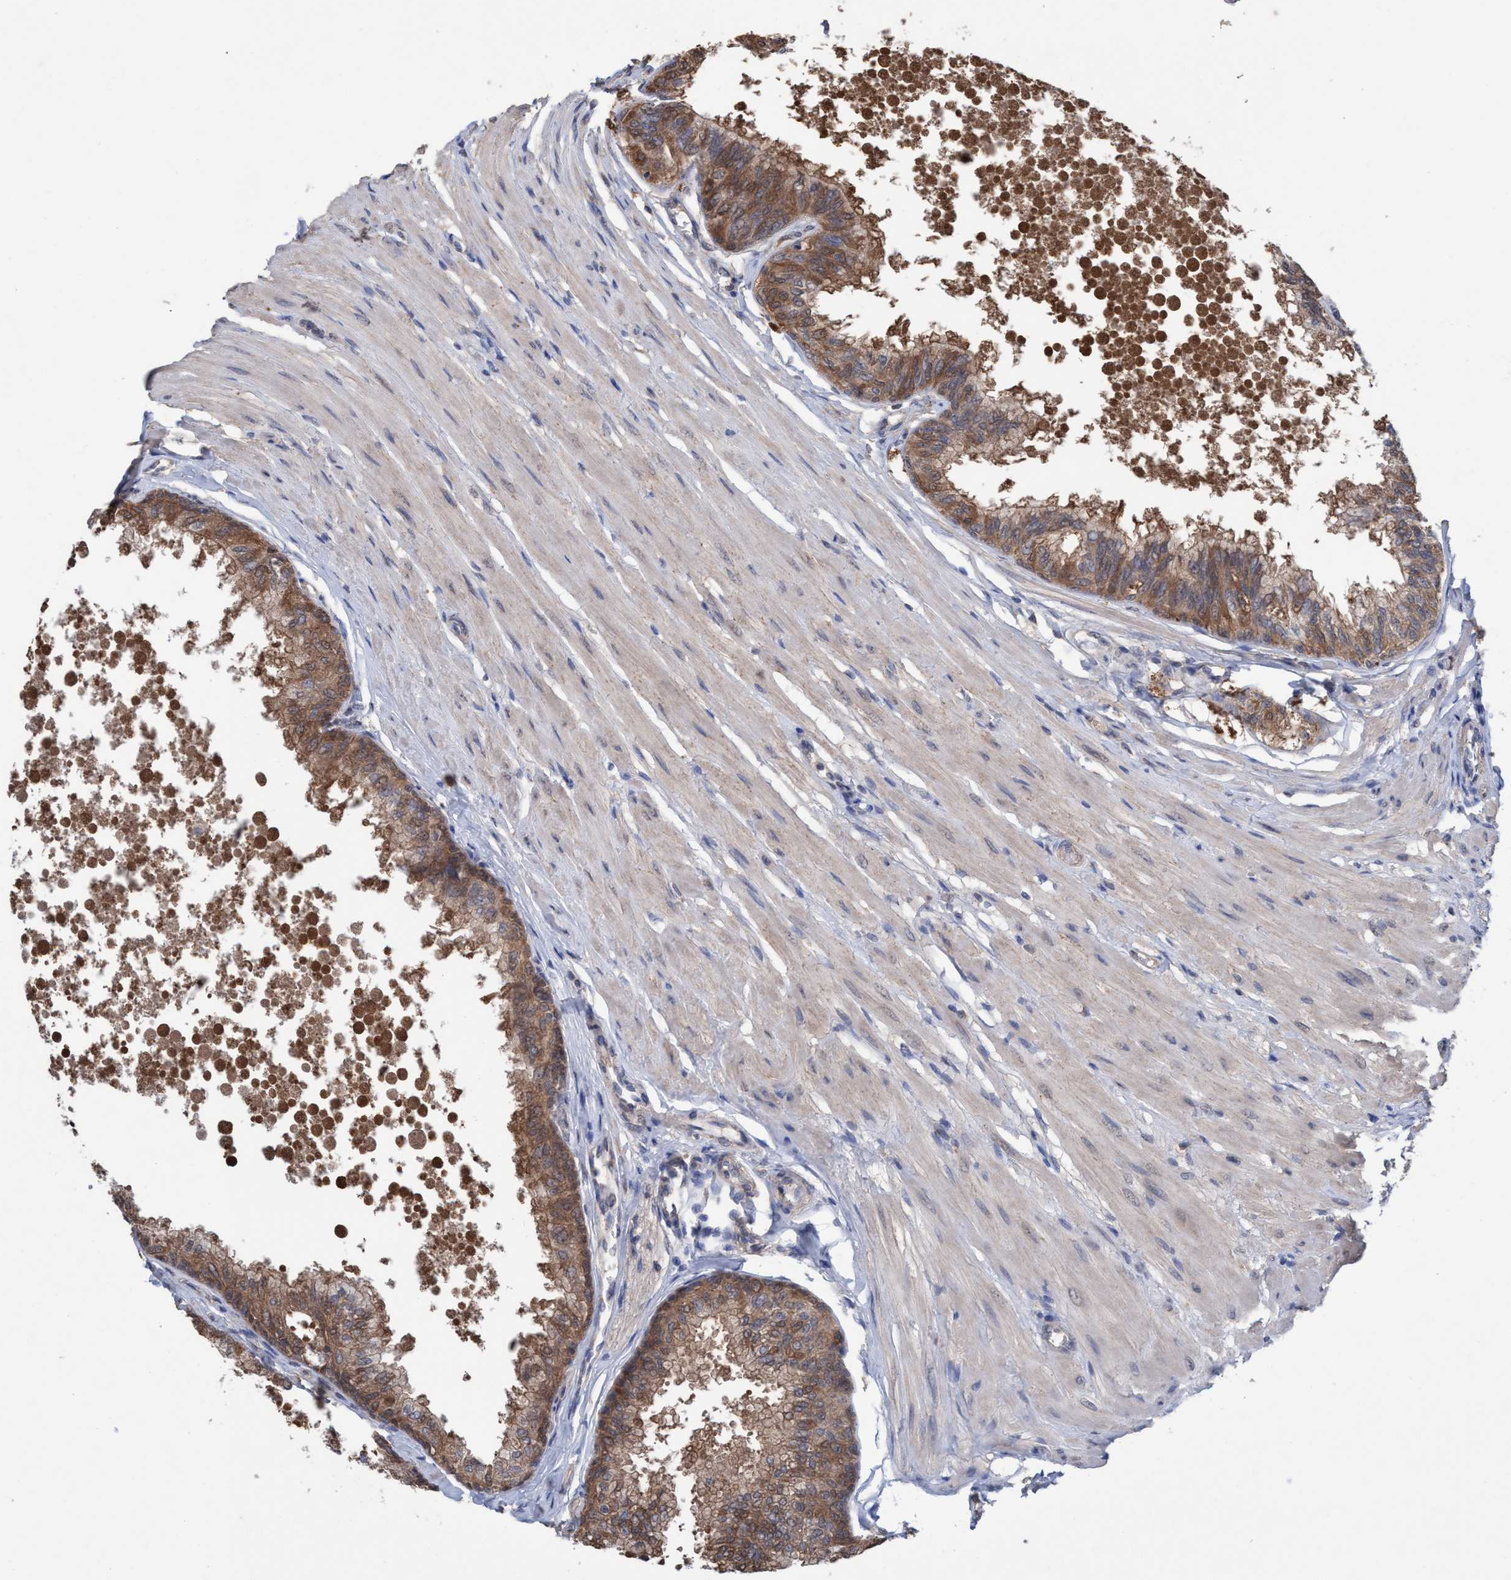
{"staining": {"intensity": "moderate", "quantity": ">75%", "location": "cytoplasmic/membranous"}, "tissue": "prostate", "cell_type": "Glandular cells", "image_type": "normal", "snomed": [{"axis": "morphology", "description": "Normal tissue, NOS"}, {"axis": "topography", "description": "Prostate"}, {"axis": "topography", "description": "Seminal veicle"}], "caption": "About >75% of glandular cells in unremarkable prostate display moderate cytoplasmic/membranous protein expression as visualized by brown immunohistochemical staining.", "gene": "GLOD4", "patient": {"sex": "male", "age": 60}}